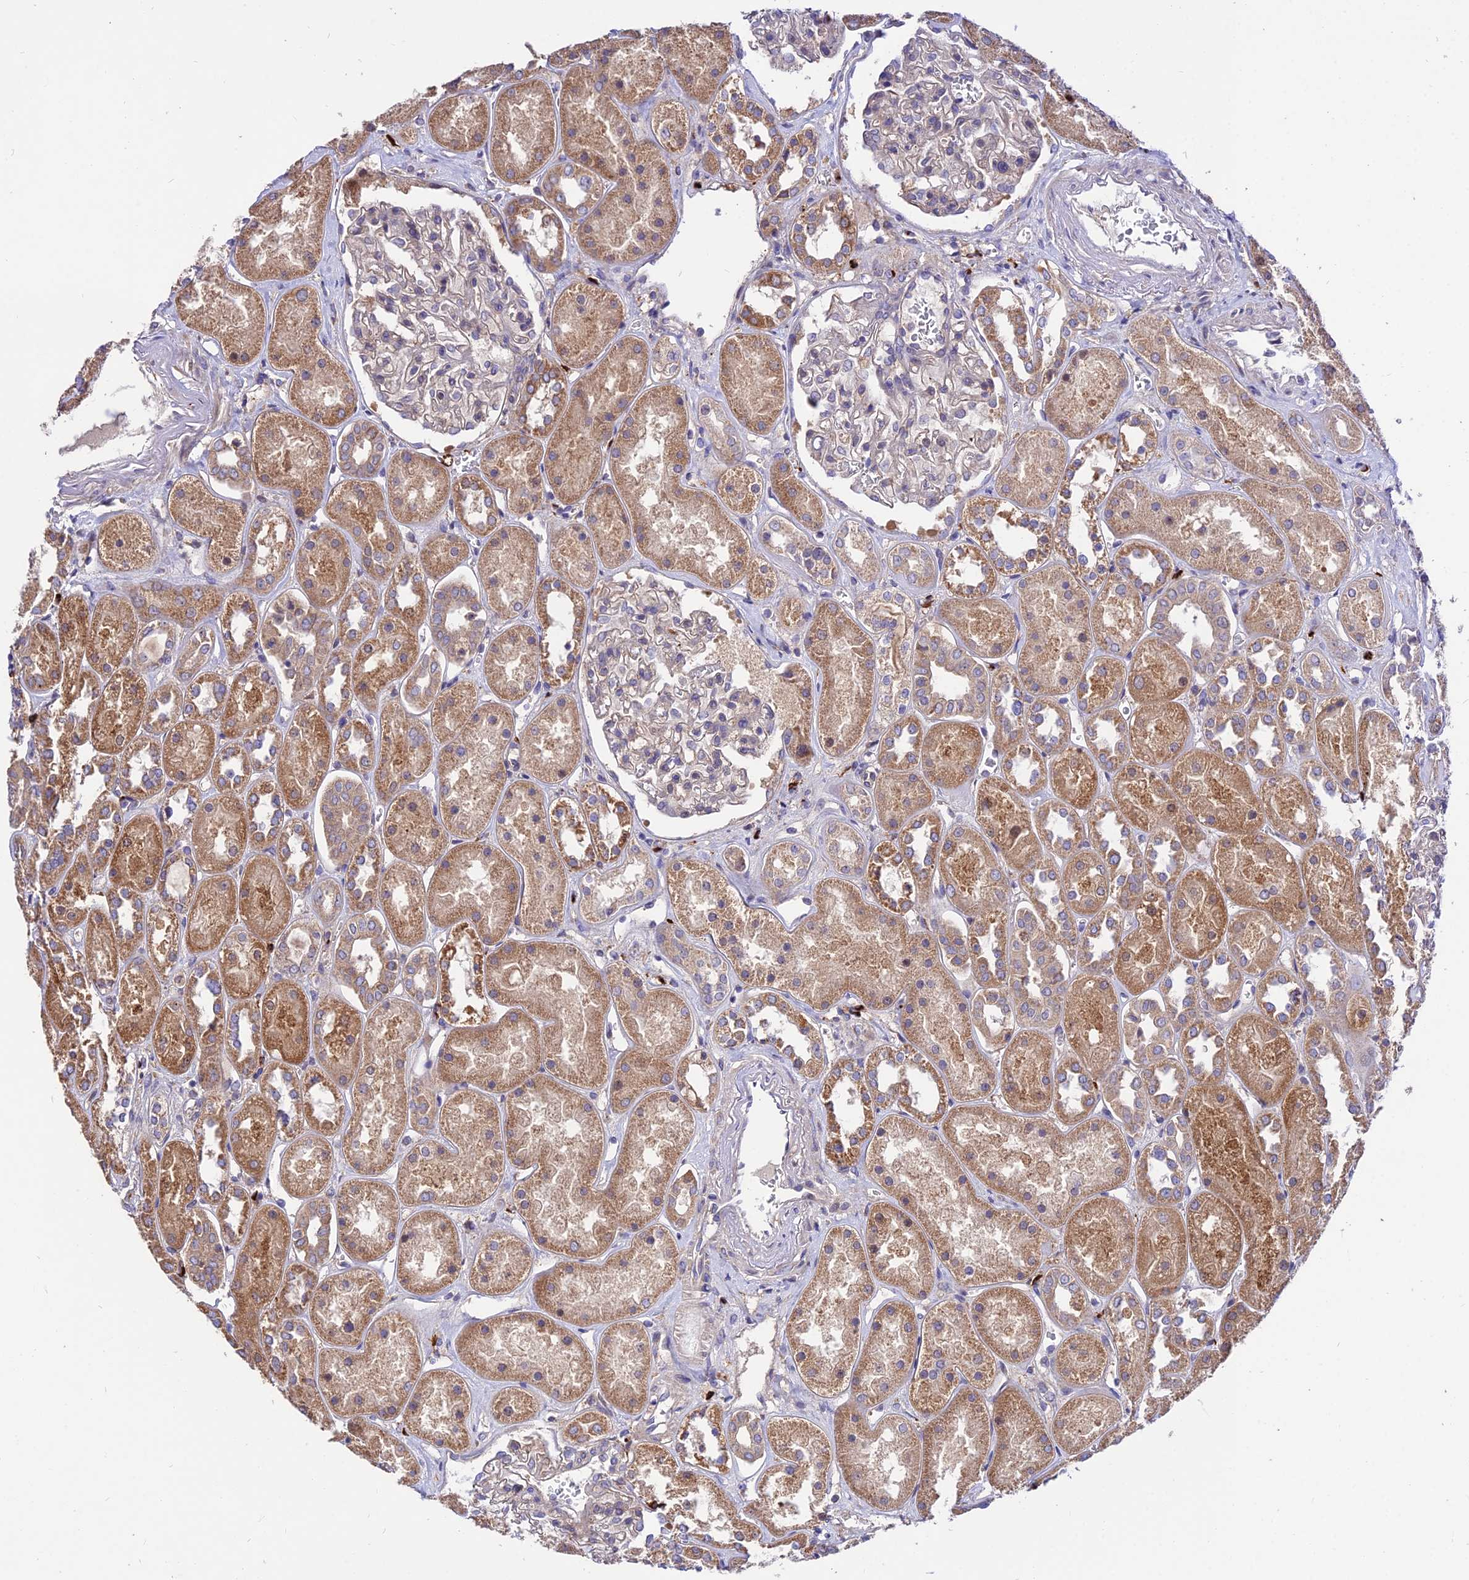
{"staining": {"intensity": "negative", "quantity": "none", "location": "none"}, "tissue": "kidney", "cell_type": "Cells in glomeruli", "image_type": "normal", "snomed": [{"axis": "morphology", "description": "Normal tissue, NOS"}, {"axis": "topography", "description": "Kidney"}], "caption": "Kidney stained for a protein using IHC displays no expression cells in glomeruli.", "gene": "CDC37L1", "patient": {"sex": "male", "age": 70}}